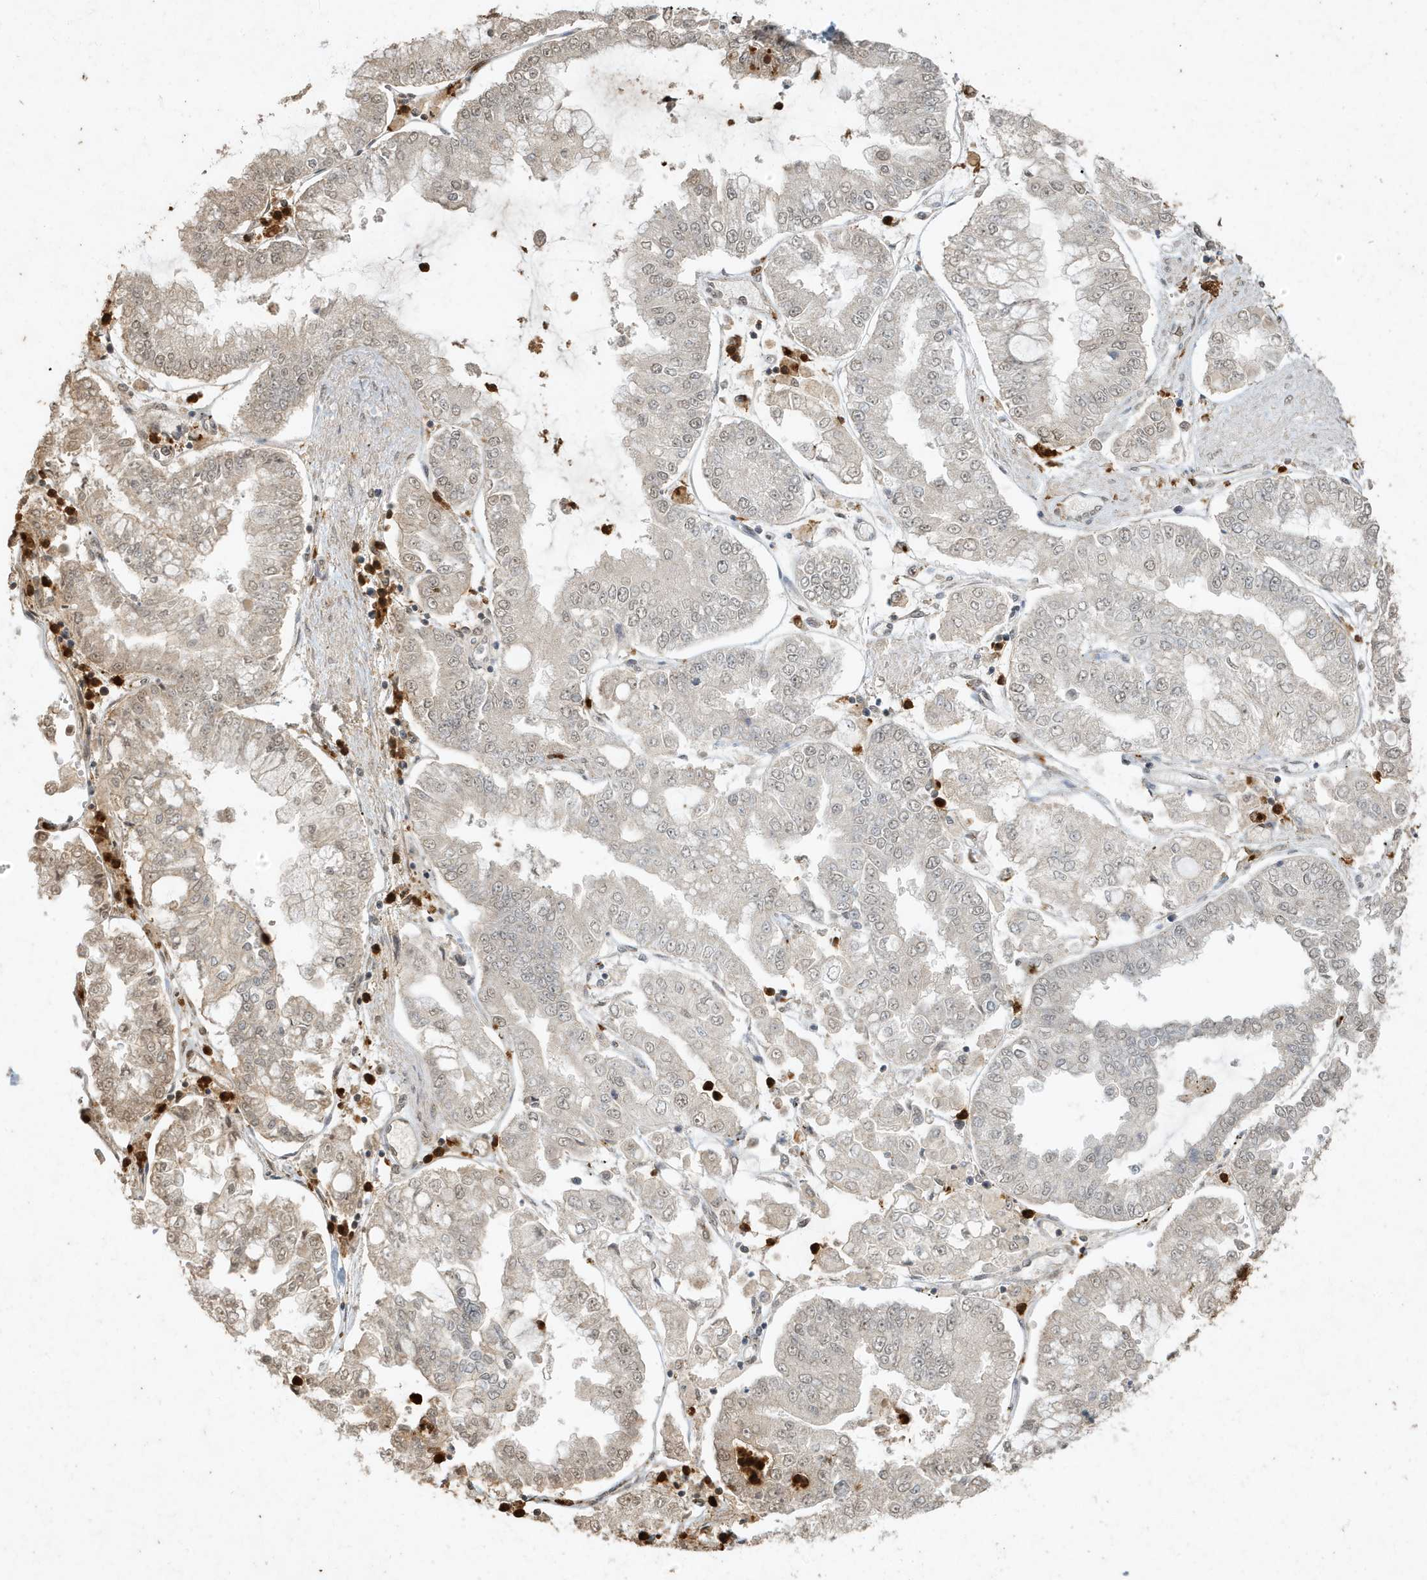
{"staining": {"intensity": "weak", "quantity": "25%-75%", "location": "cytoplasmic/membranous,nuclear"}, "tissue": "stomach cancer", "cell_type": "Tumor cells", "image_type": "cancer", "snomed": [{"axis": "morphology", "description": "Adenocarcinoma, NOS"}, {"axis": "topography", "description": "Stomach"}], "caption": "Adenocarcinoma (stomach) was stained to show a protein in brown. There is low levels of weak cytoplasmic/membranous and nuclear expression in about 25%-75% of tumor cells.", "gene": "DEFA1", "patient": {"sex": "male", "age": 76}}